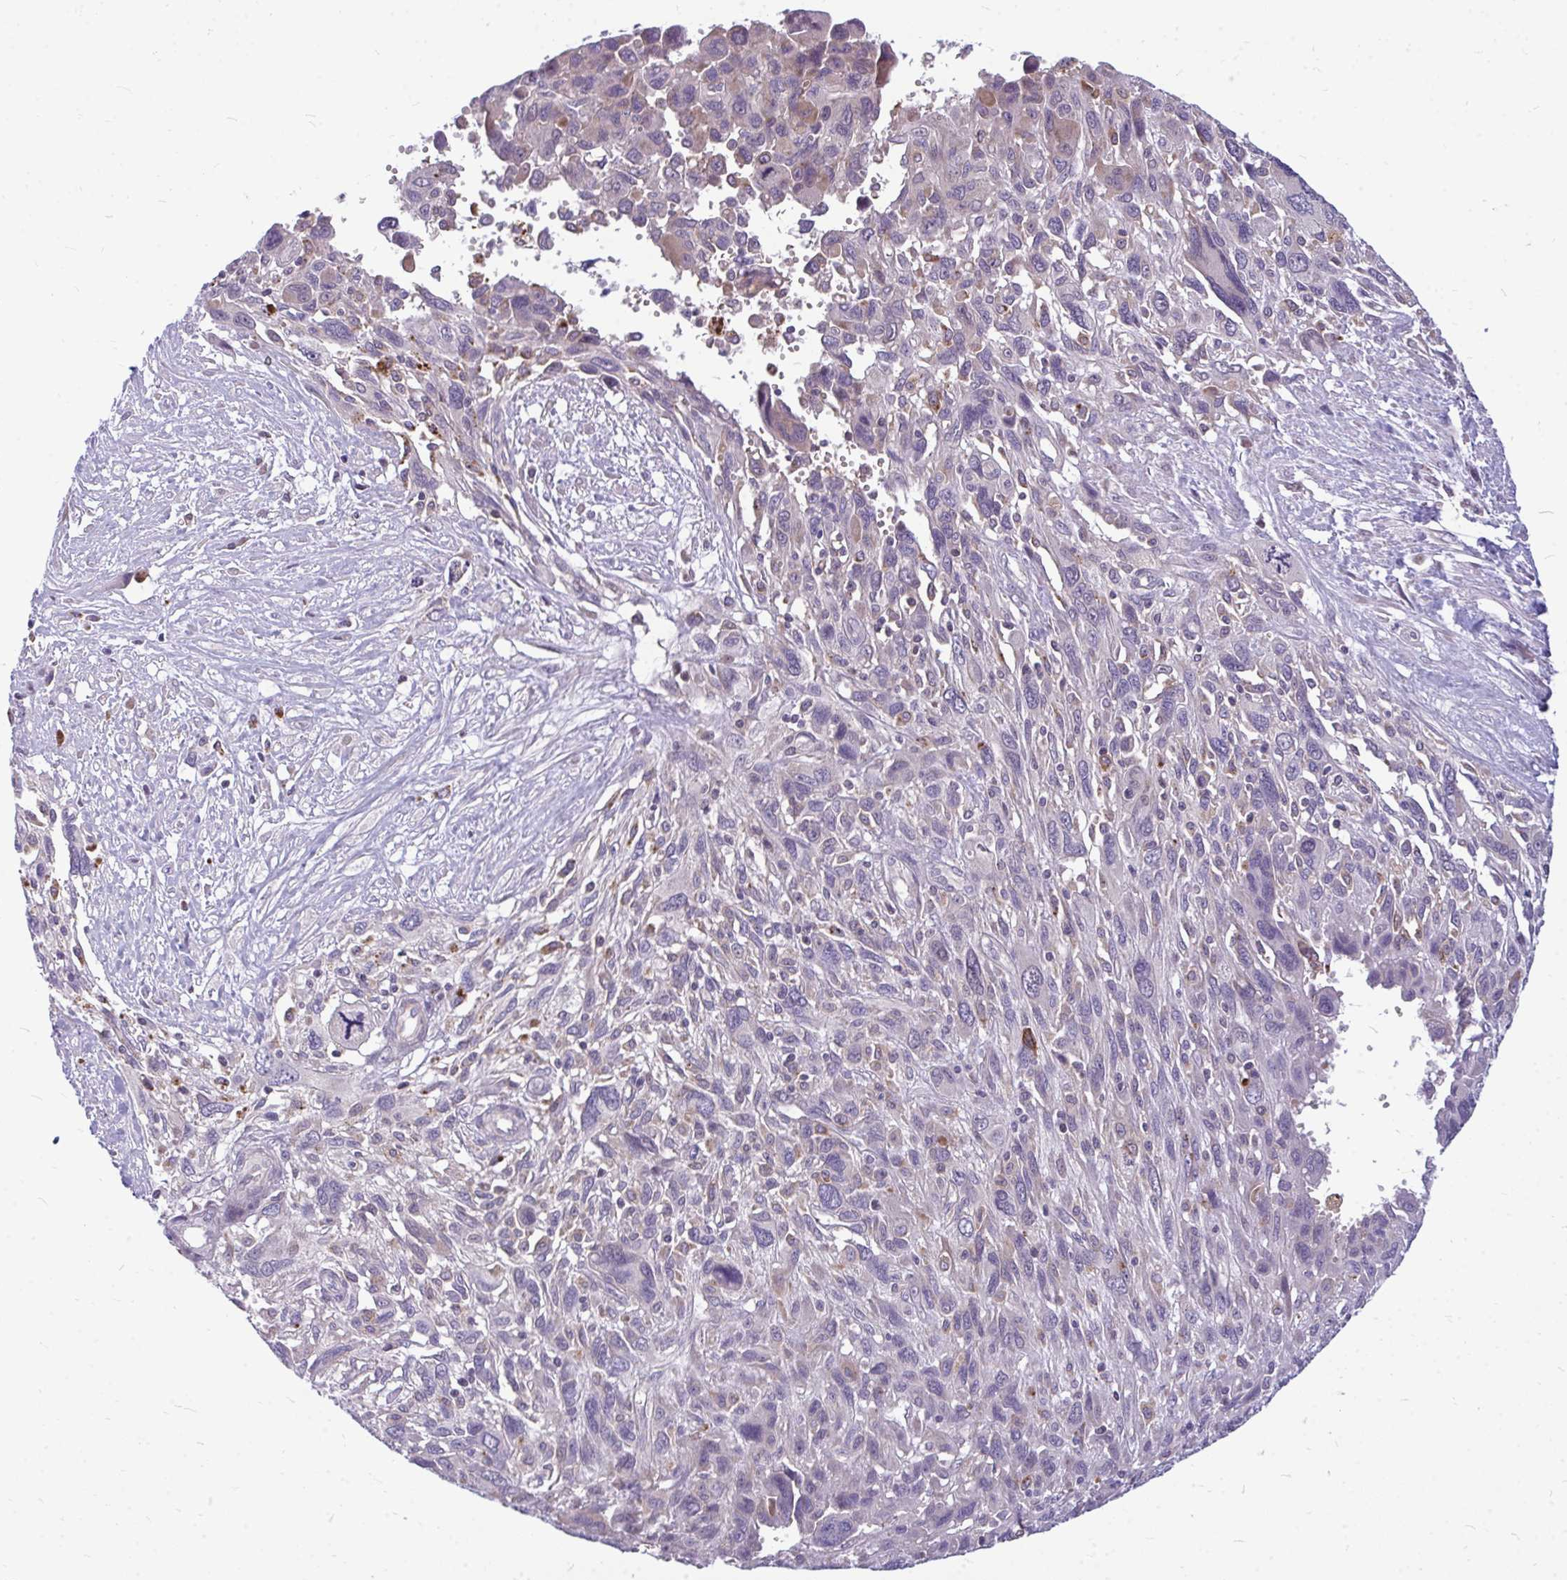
{"staining": {"intensity": "moderate", "quantity": "<25%", "location": "cytoplasmic/membranous"}, "tissue": "pancreatic cancer", "cell_type": "Tumor cells", "image_type": "cancer", "snomed": [{"axis": "morphology", "description": "Adenocarcinoma, NOS"}, {"axis": "topography", "description": "Pancreas"}], "caption": "About <25% of tumor cells in adenocarcinoma (pancreatic) show moderate cytoplasmic/membranous protein staining as visualized by brown immunohistochemical staining.", "gene": "ZSCAN25", "patient": {"sex": "female", "age": 47}}